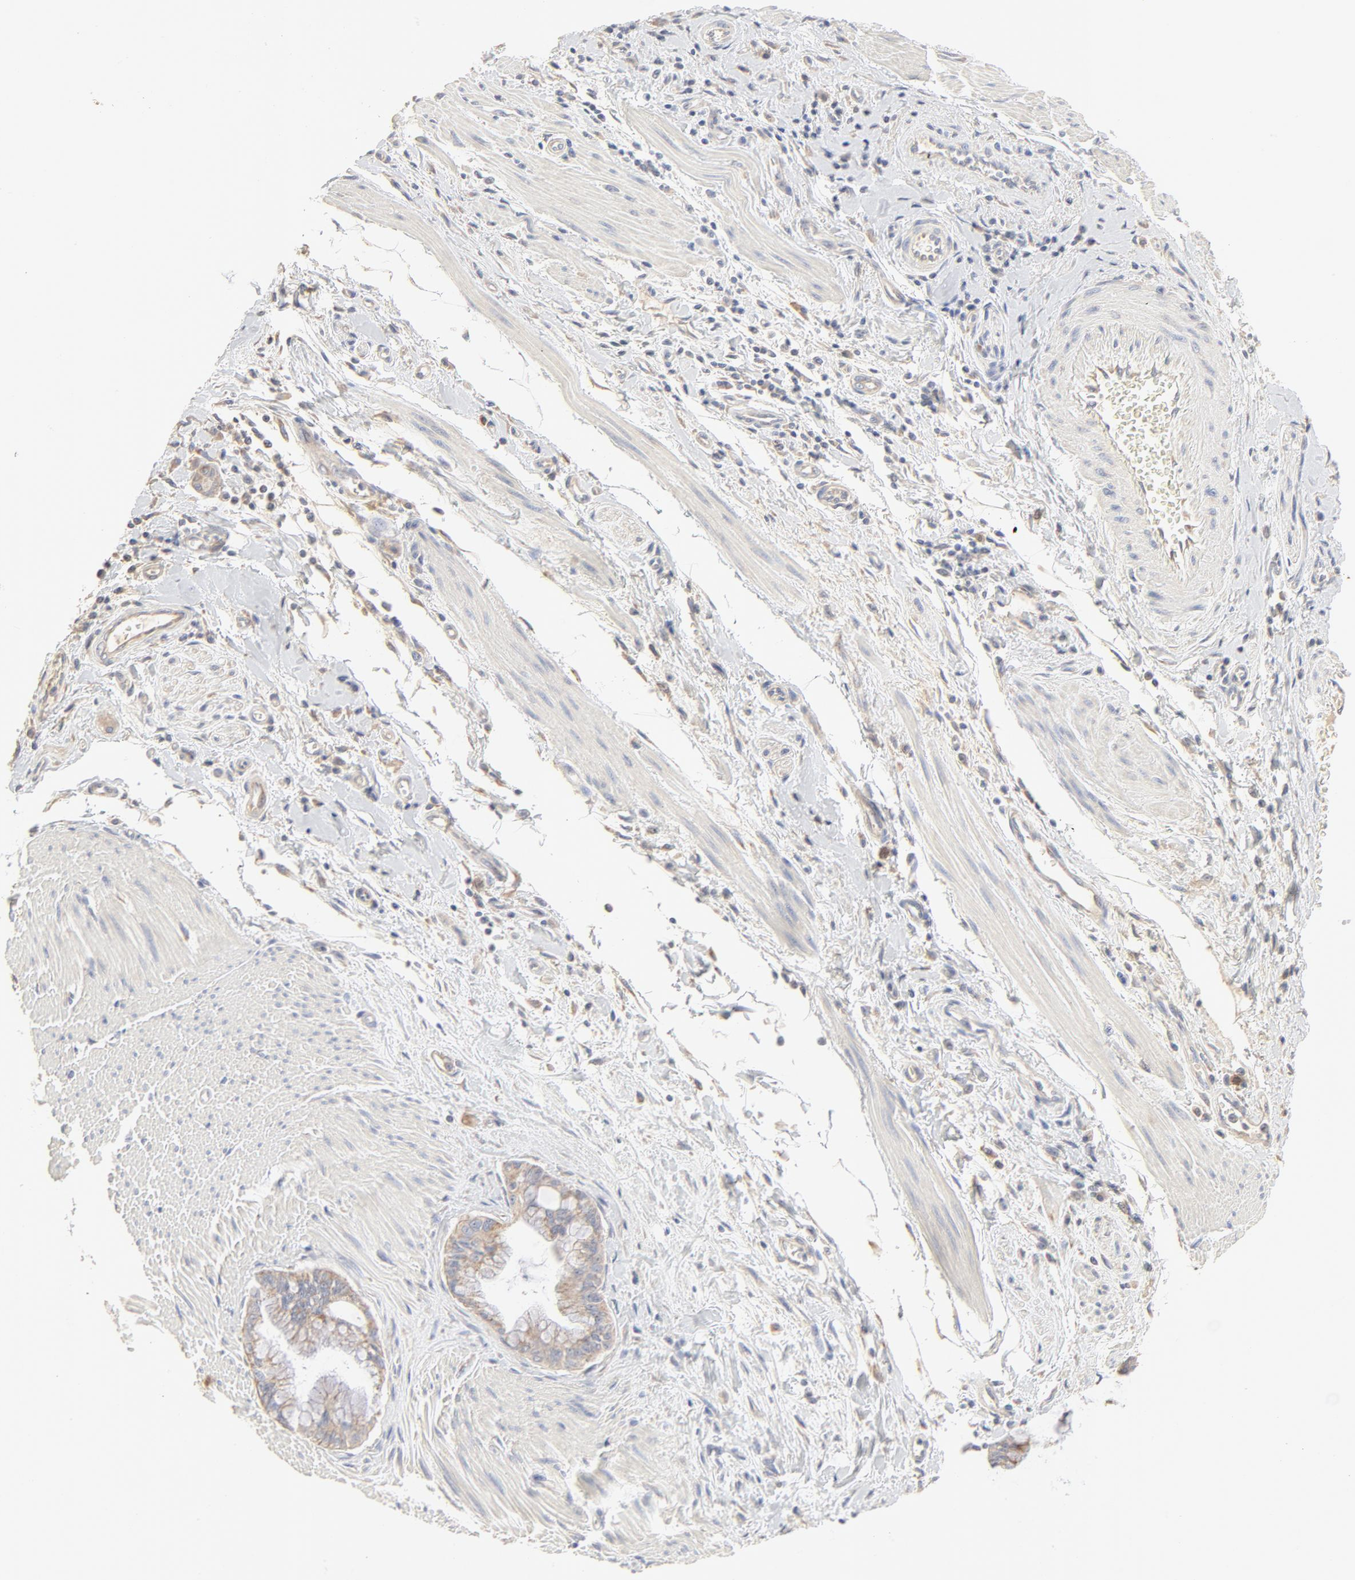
{"staining": {"intensity": "negative", "quantity": "none", "location": "none"}, "tissue": "pancreatic cancer", "cell_type": "Tumor cells", "image_type": "cancer", "snomed": [{"axis": "morphology", "description": "Adenocarcinoma, NOS"}, {"axis": "topography", "description": "Pancreas"}], "caption": "This photomicrograph is of pancreatic cancer (adenocarcinoma) stained with IHC to label a protein in brown with the nuclei are counter-stained blue. There is no staining in tumor cells.", "gene": "FCGBP", "patient": {"sex": "male", "age": 59}}